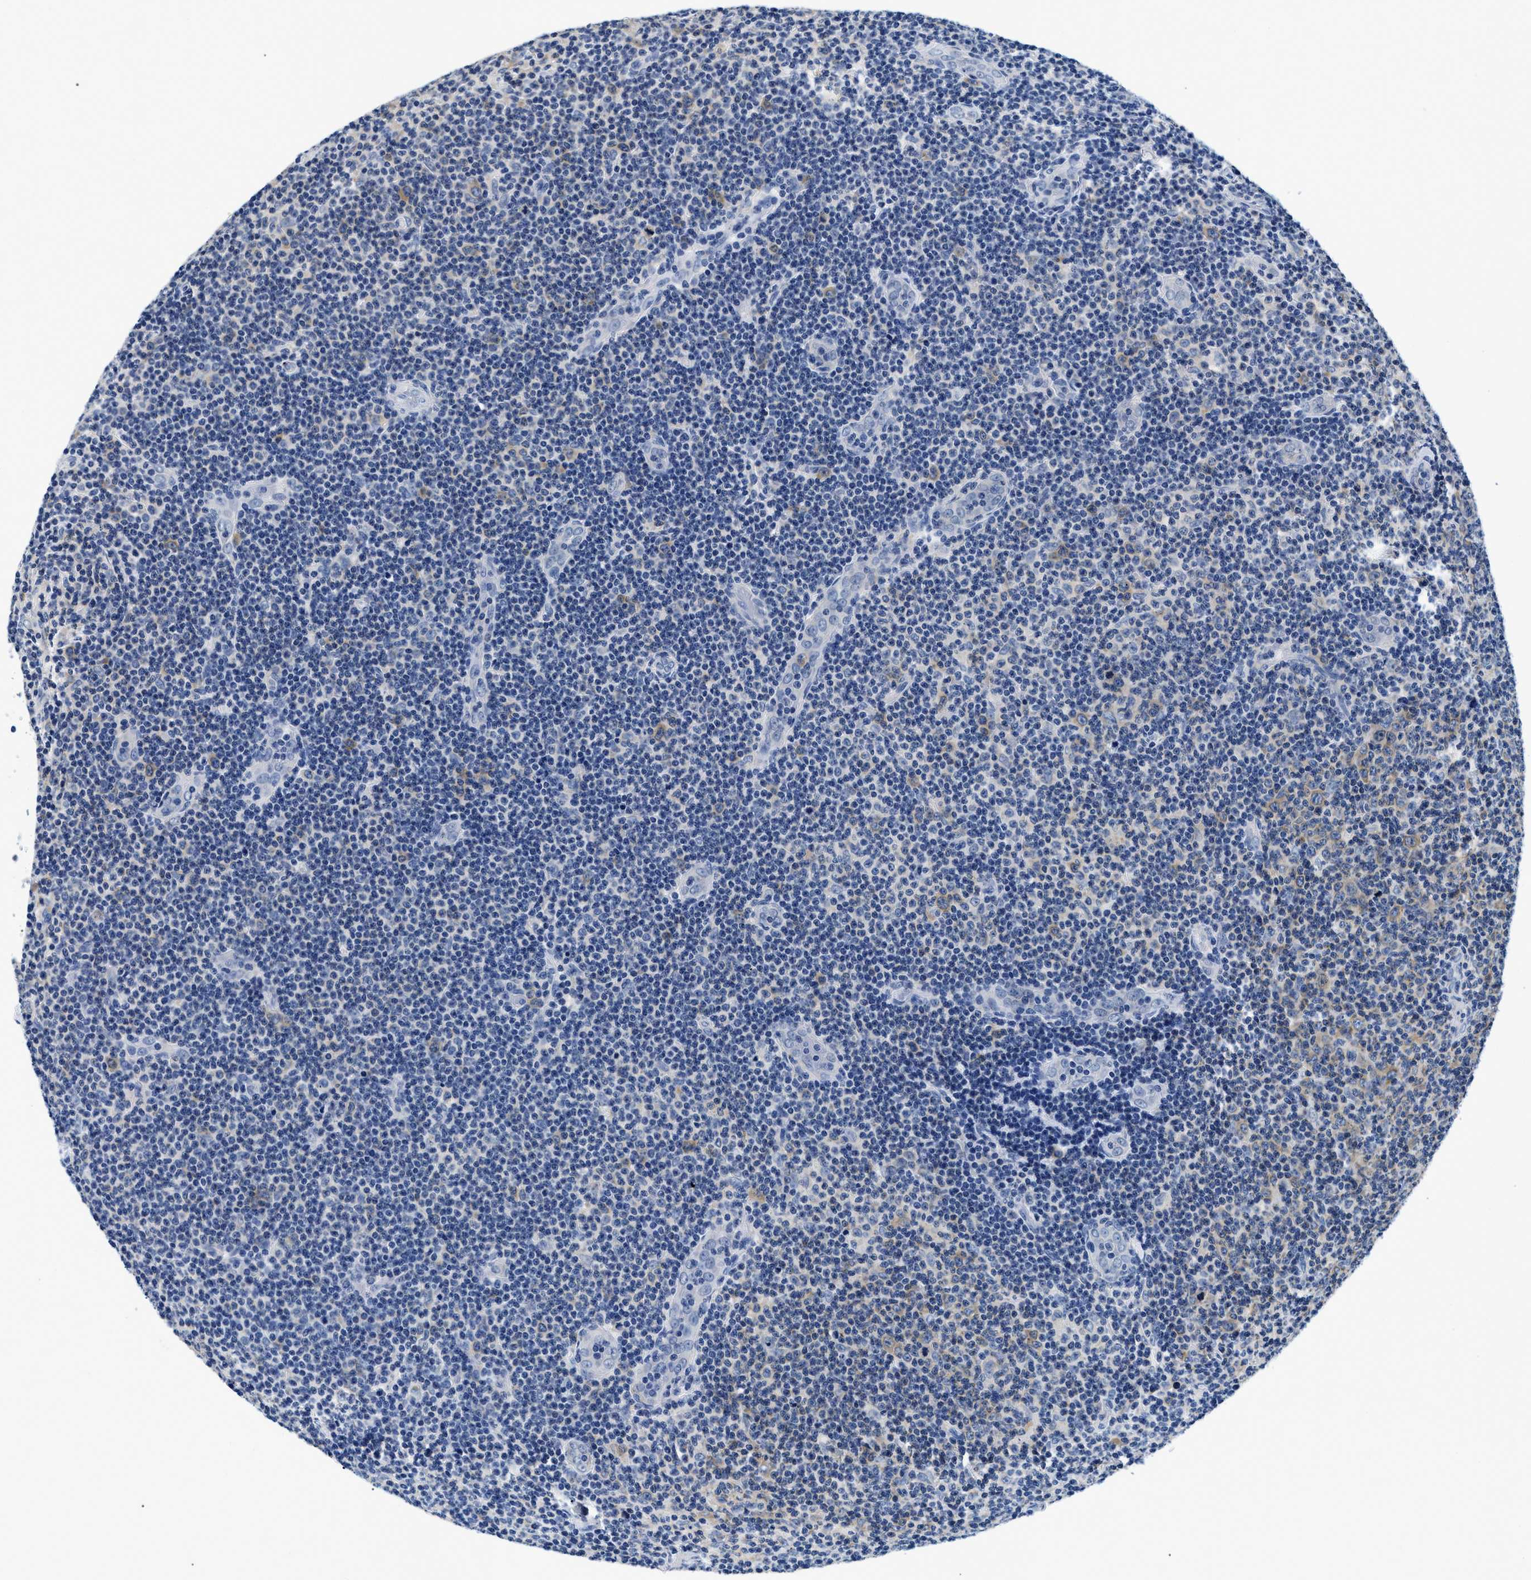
{"staining": {"intensity": "negative", "quantity": "none", "location": "none"}, "tissue": "lymphoma", "cell_type": "Tumor cells", "image_type": "cancer", "snomed": [{"axis": "morphology", "description": "Malignant lymphoma, non-Hodgkin's type, Low grade"}, {"axis": "topography", "description": "Lymph node"}], "caption": "A micrograph of lymphoma stained for a protein reveals no brown staining in tumor cells.", "gene": "MEA1", "patient": {"sex": "male", "age": 83}}